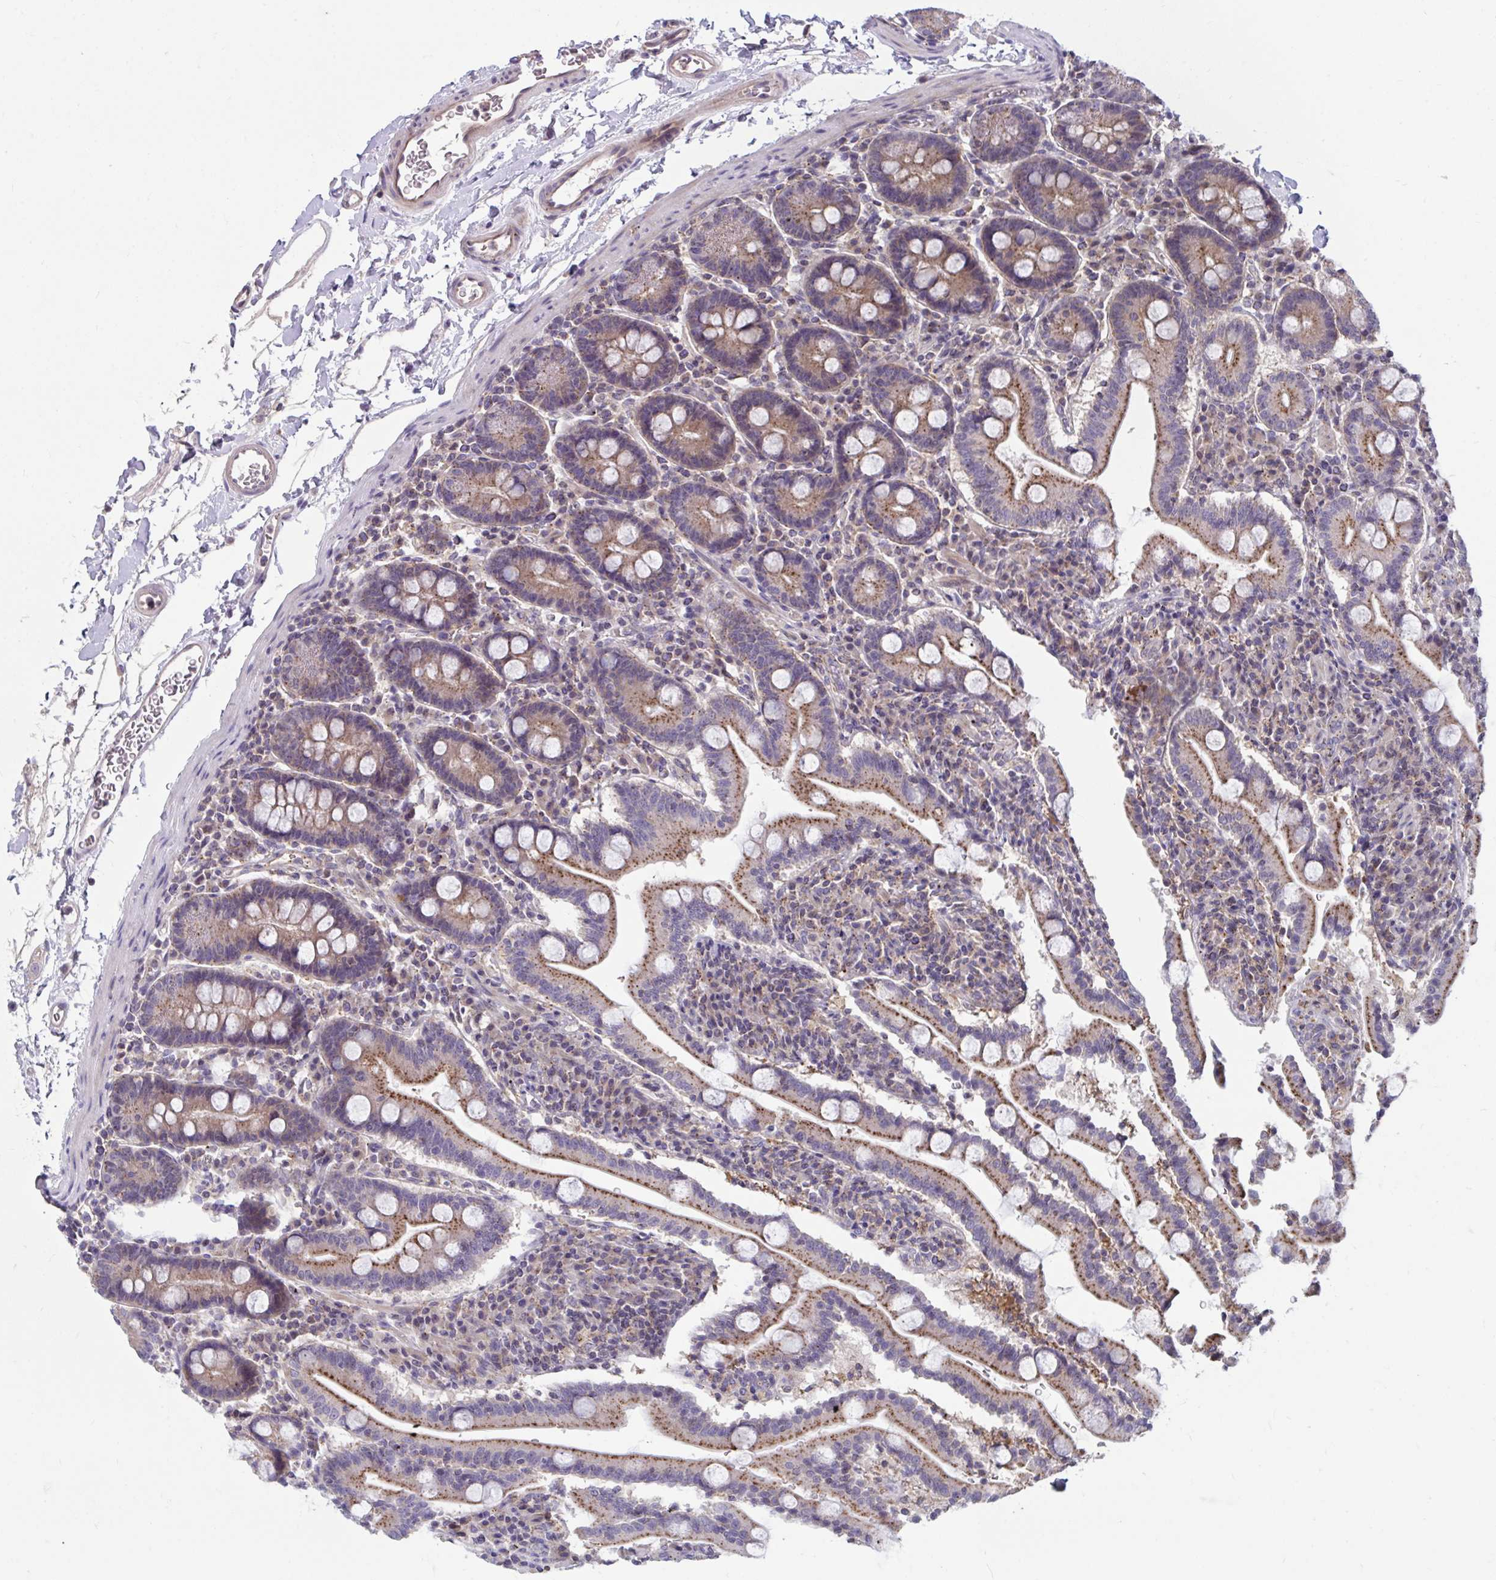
{"staining": {"intensity": "strong", "quantity": ">75%", "location": "cytoplasmic/membranous"}, "tissue": "duodenum", "cell_type": "Glandular cells", "image_type": "normal", "snomed": [{"axis": "morphology", "description": "Normal tissue, NOS"}, {"axis": "topography", "description": "Duodenum"}], "caption": "Protein expression analysis of benign human duodenum reveals strong cytoplasmic/membranous expression in about >75% of glandular cells. (brown staining indicates protein expression, while blue staining denotes nuclei).", "gene": "IST1", "patient": {"sex": "male", "age": 35}}